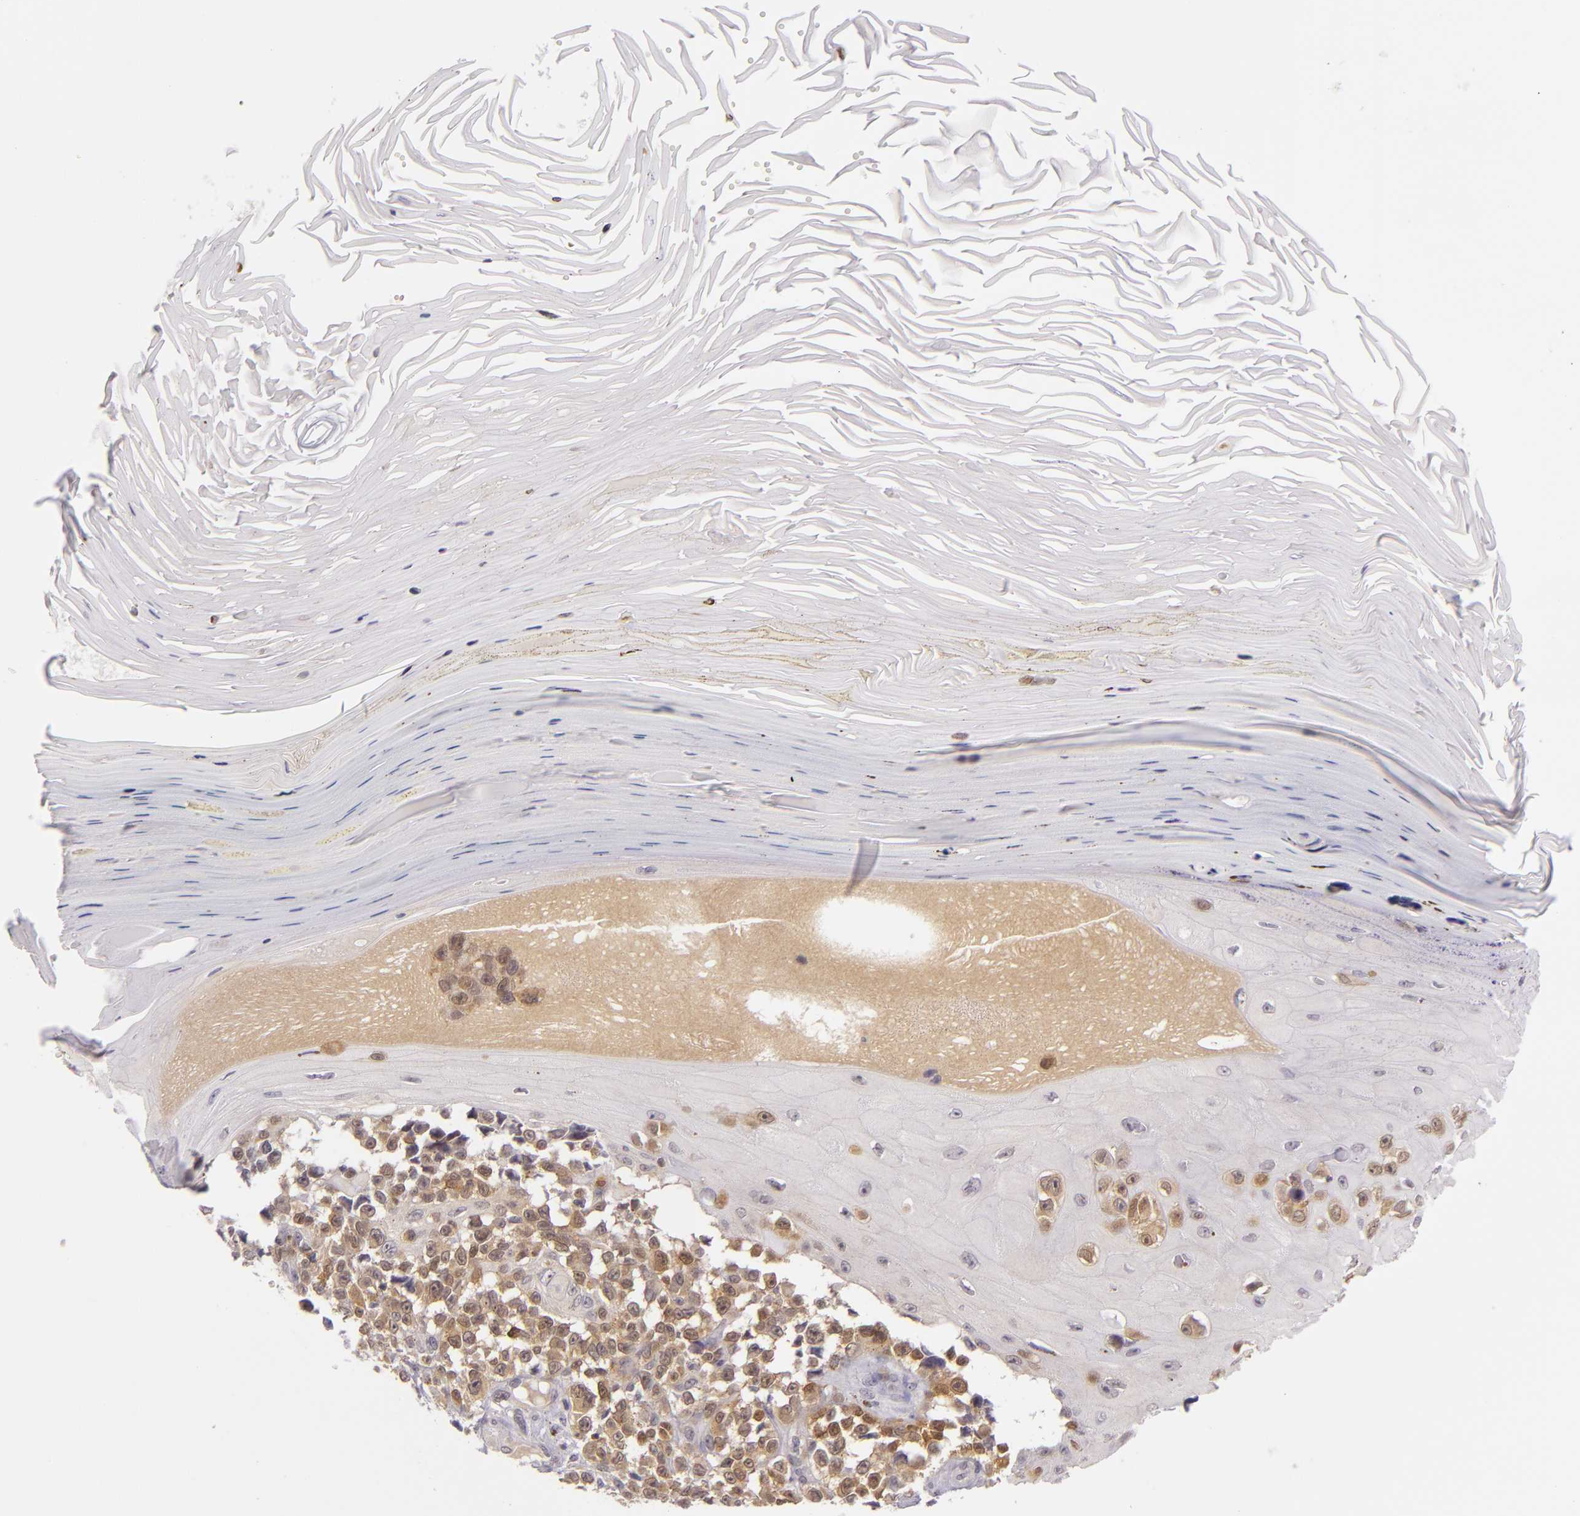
{"staining": {"intensity": "moderate", "quantity": "25%-75%", "location": "cytoplasmic/membranous,nuclear"}, "tissue": "melanoma", "cell_type": "Tumor cells", "image_type": "cancer", "snomed": [{"axis": "morphology", "description": "Malignant melanoma, NOS"}, {"axis": "topography", "description": "Skin"}], "caption": "Melanoma was stained to show a protein in brown. There is medium levels of moderate cytoplasmic/membranous and nuclear expression in approximately 25%-75% of tumor cells.", "gene": "CSE1L", "patient": {"sex": "female", "age": 82}}